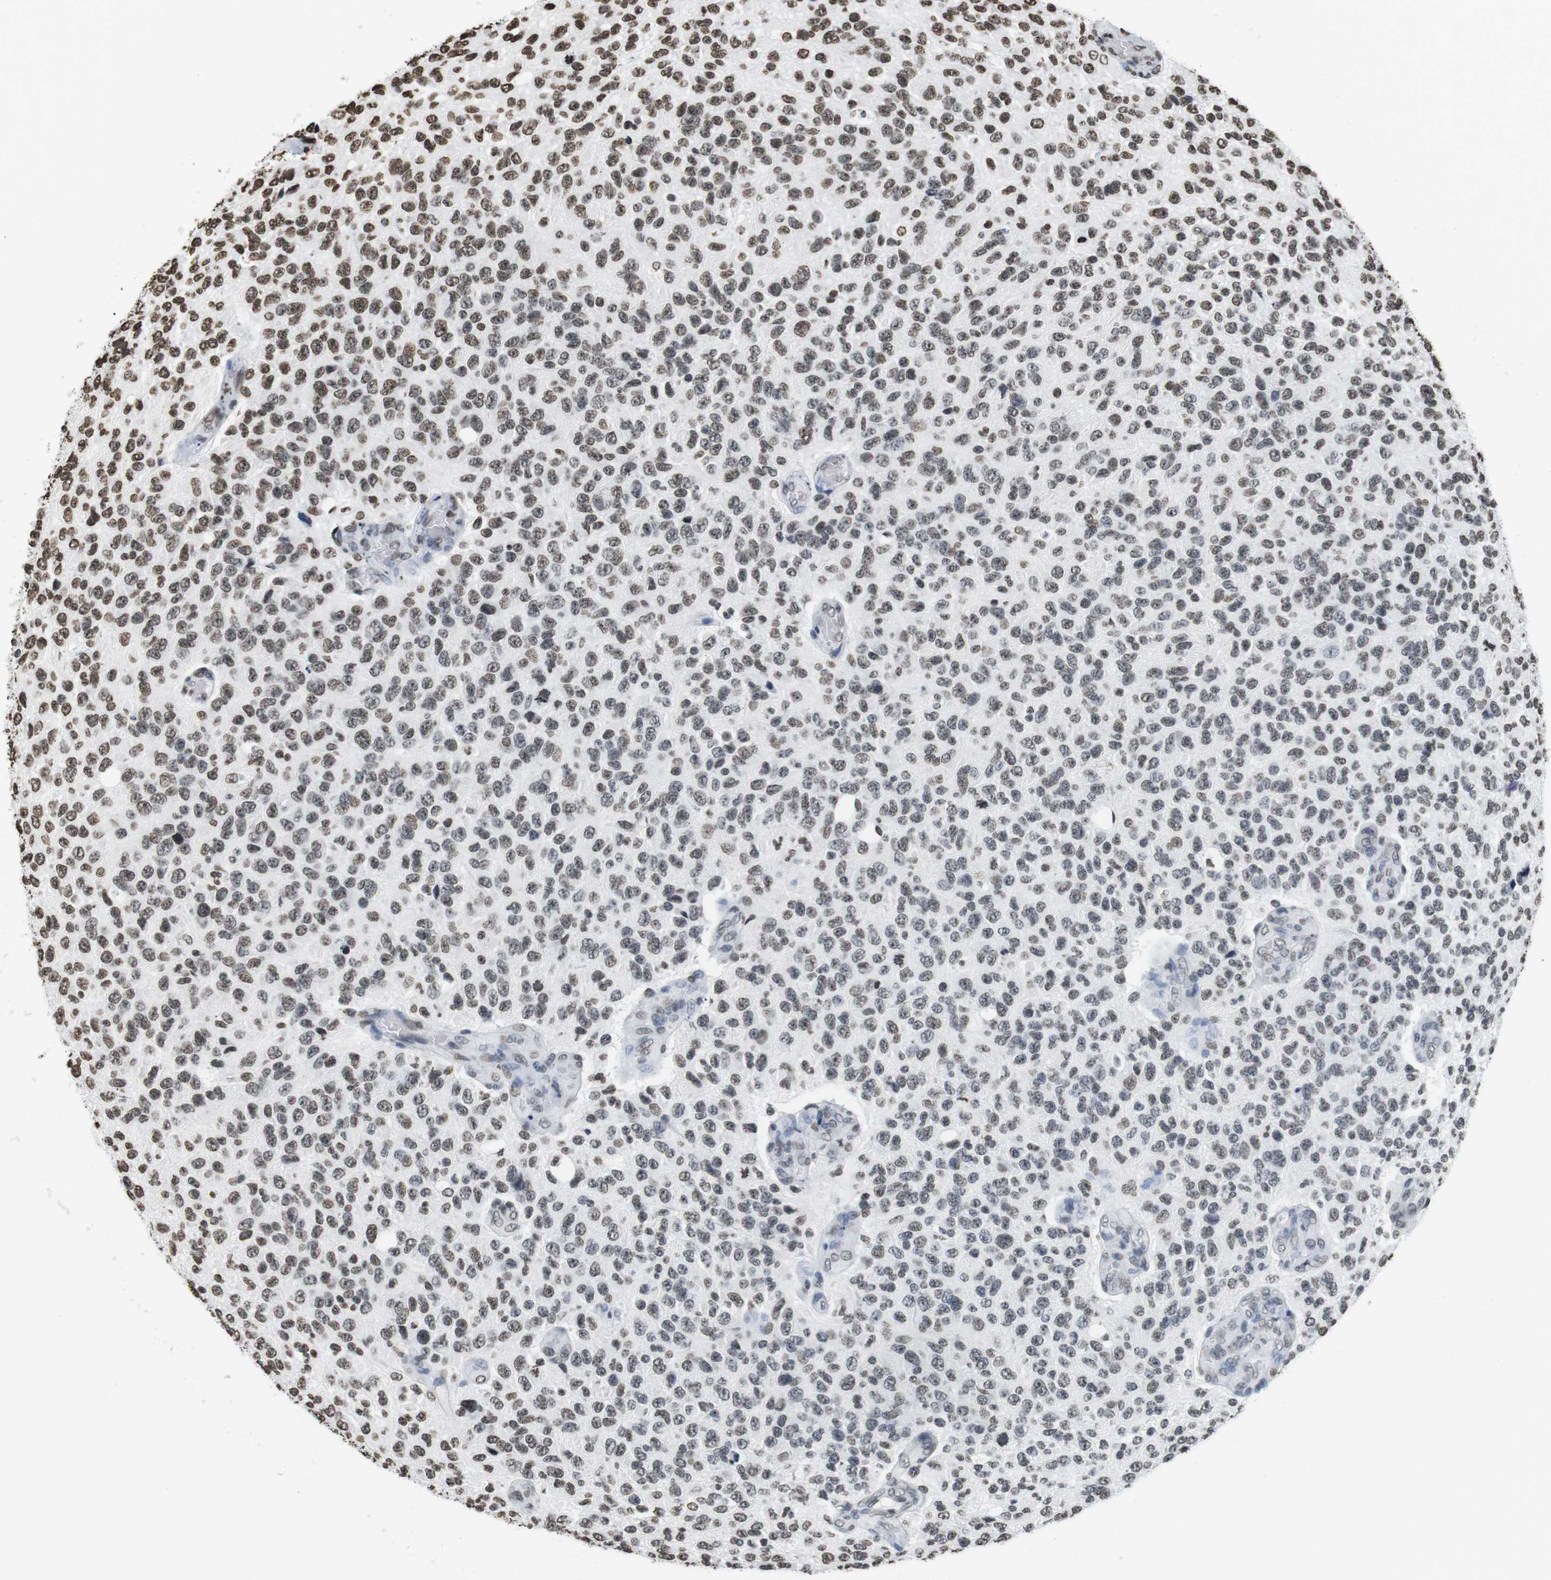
{"staining": {"intensity": "moderate", "quantity": "25%-75%", "location": "nuclear"}, "tissue": "glioma", "cell_type": "Tumor cells", "image_type": "cancer", "snomed": [{"axis": "morphology", "description": "Glioma, malignant, High grade"}, {"axis": "topography", "description": "pancreas cauda"}], "caption": "A medium amount of moderate nuclear staining is appreciated in approximately 25%-75% of tumor cells in high-grade glioma (malignant) tissue. (DAB = brown stain, brightfield microscopy at high magnification).", "gene": "BSX", "patient": {"sex": "male", "age": 60}}